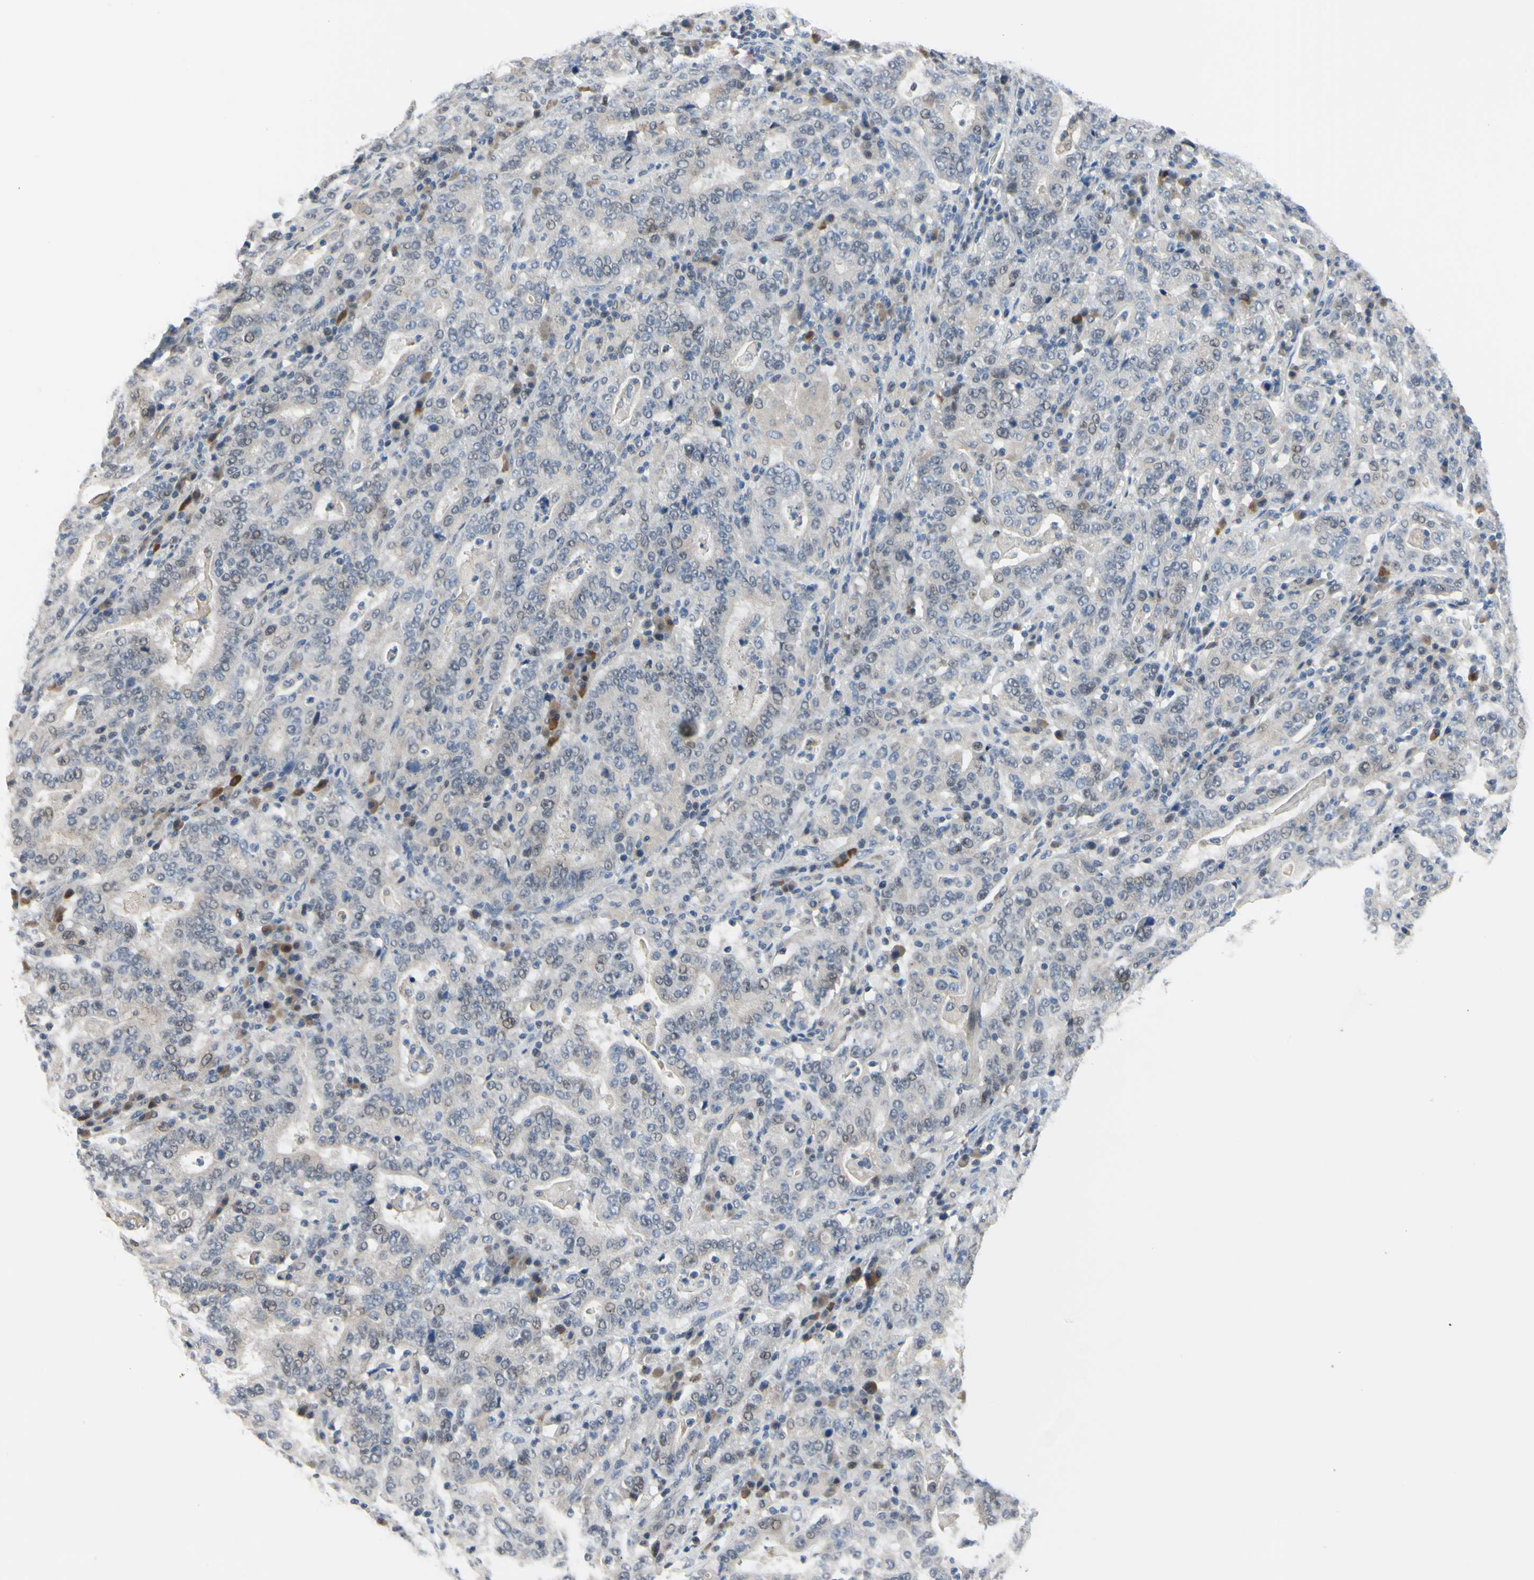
{"staining": {"intensity": "weak", "quantity": "<25%", "location": "nuclear"}, "tissue": "stomach cancer", "cell_type": "Tumor cells", "image_type": "cancer", "snomed": [{"axis": "morphology", "description": "Normal tissue, NOS"}, {"axis": "morphology", "description": "Adenocarcinoma, NOS"}, {"axis": "topography", "description": "Stomach, upper"}, {"axis": "topography", "description": "Stomach"}], "caption": "Micrograph shows no significant protein positivity in tumor cells of stomach adenocarcinoma.", "gene": "LHX9", "patient": {"sex": "male", "age": 59}}